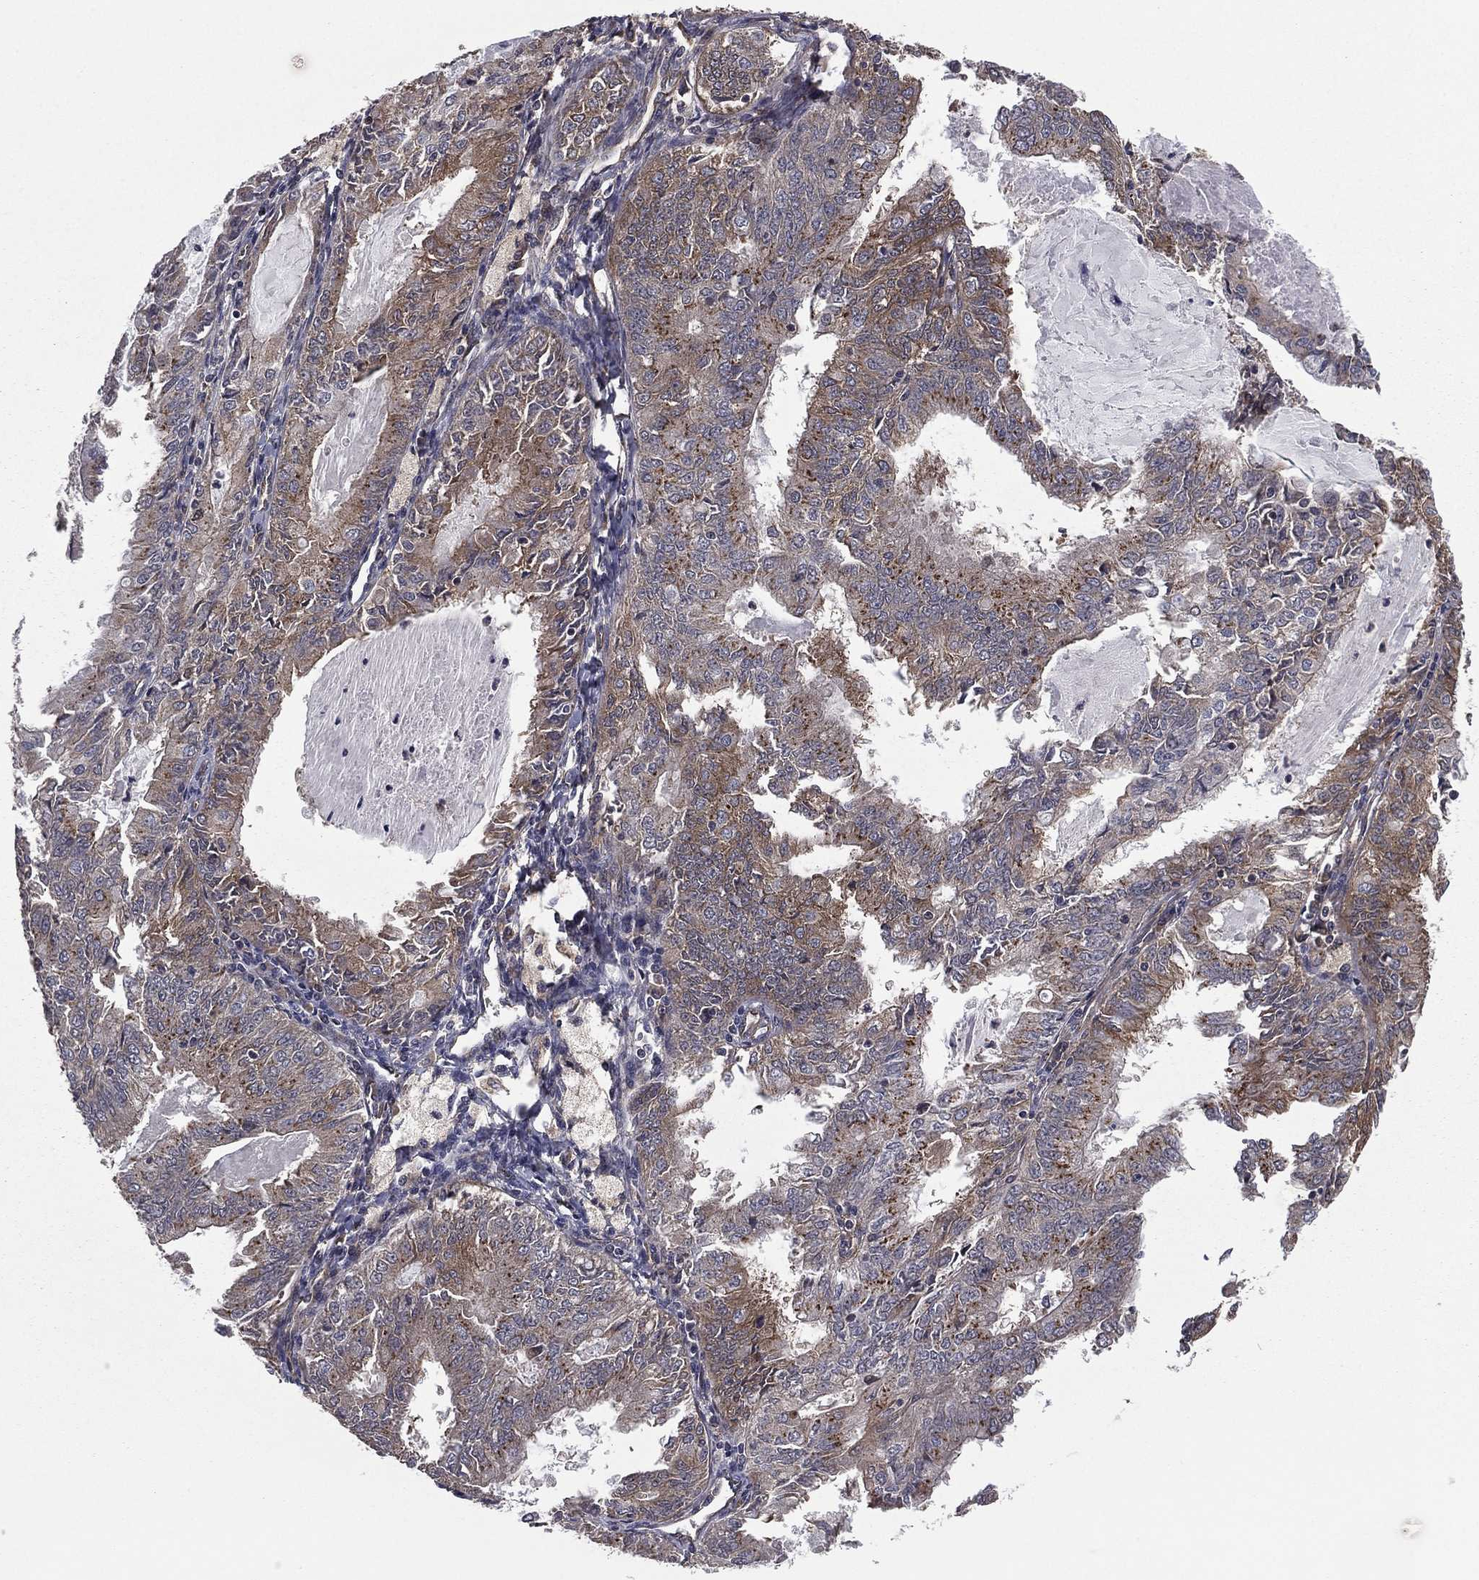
{"staining": {"intensity": "weak", "quantity": "25%-75%", "location": "cytoplasmic/membranous"}, "tissue": "endometrial cancer", "cell_type": "Tumor cells", "image_type": "cancer", "snomed": [{"axis": "morphology", "description": "Adenocarcinoma, NOS"}, {"axis": "topography", "description": "Endometrium"}], "caption": "This is an image of immunohistochemistry (IHC) staining of adenocarcinoma (endometrial), which shows weak staining in the cytoplasmic/membranous of tumor cells.", "gene": "CERT1", "patient": {"sex": "female", "age": 57}}